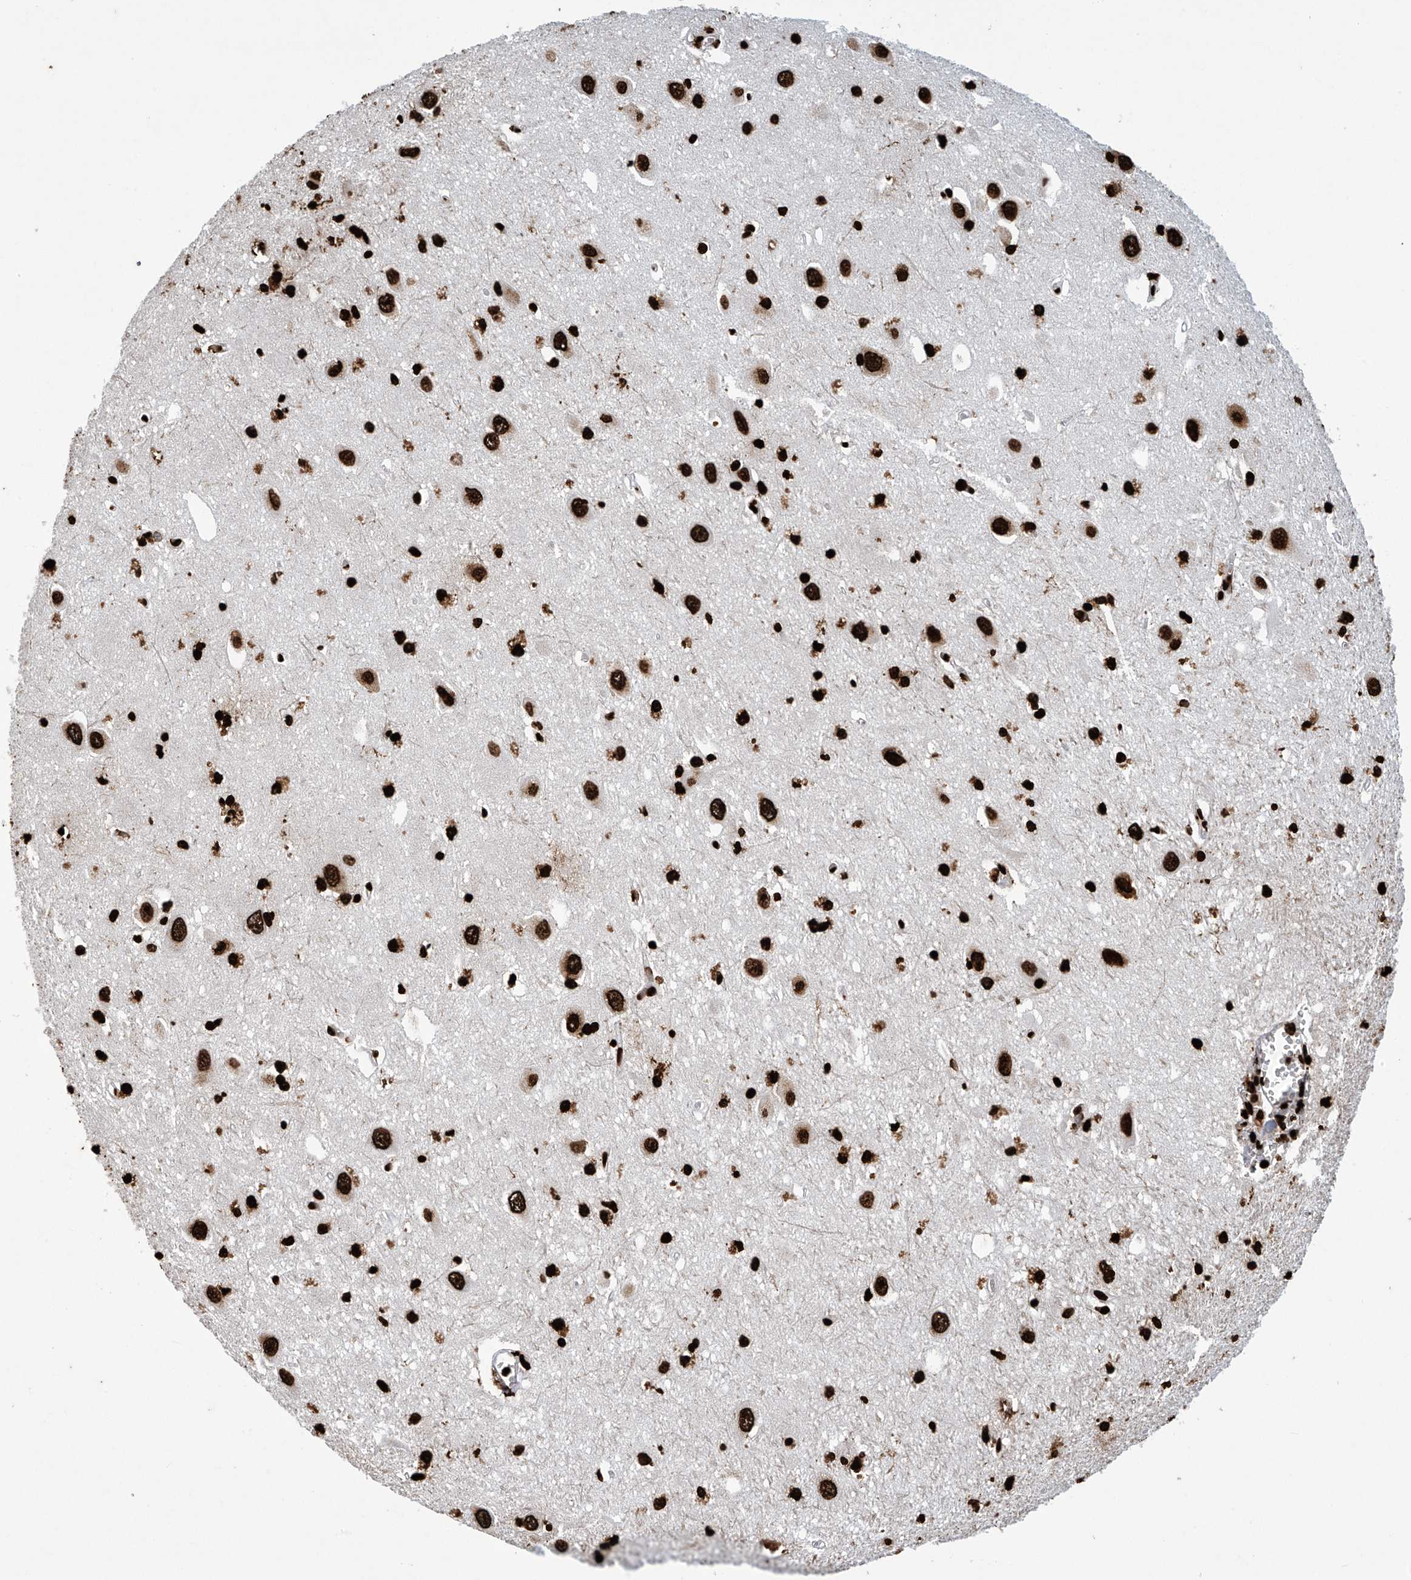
{"staining": {"intensity": "strong", "quantity": ">75%", "location": "nuclear"}, "tissue": "hippocampus", "cell_type": "Glial cells", "image_type": "normal", "snomed": [{"axis": "morphology", "description": "Normal tissue, NOS"}, {"axis": "topography", "description": "Hippocampus"}], "caption": "Glial cells demonstrate high levels of strong nuclear expression in approximately >75% of cells in normal human hippocampus. The staining is performed using DAB brown chromogen to label protein expression. The nuclei are counter-stained blue using hematoxylin.", "gene": "H3", "patient": {"sex": "female", "age": 64}}